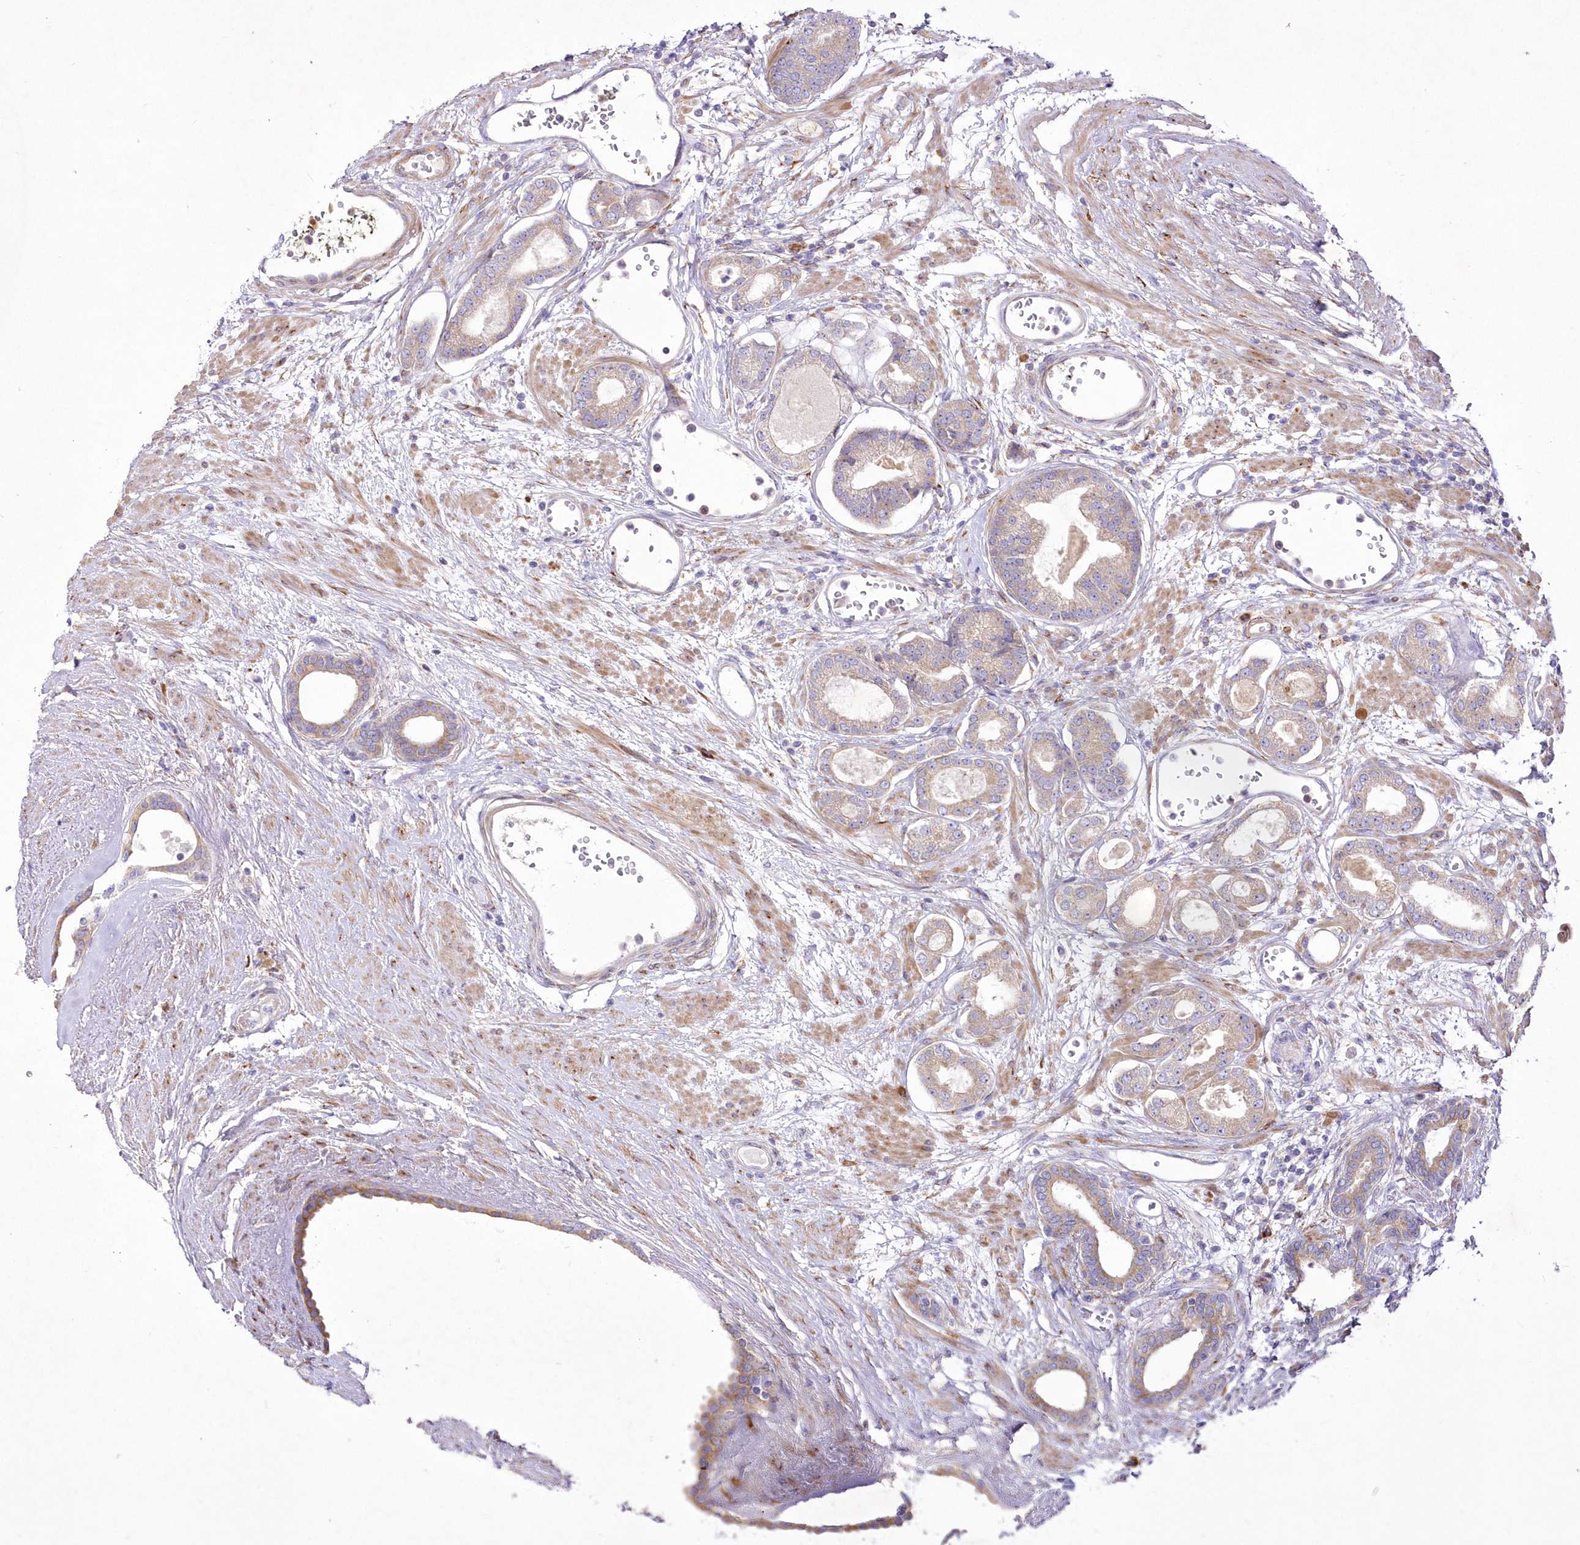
{"staining": {"intensity": "weak", "quantity": ">75%", "location": "cytoplasmic/membranous"}, "tissue": "prostate cancer", "cell_type": "Tumor cells", "image_type": "cancer", "snomed": [{"axis": "morphology", "description": "Adenocarcinoma, Low grade"}, {"axis": "topography", "description": "Prostate"}], "caption": "There is low levels of weak cytoplasmic/membranous positivity in tumor cells of prostate cancer (adenocarcinoma (low-grade)), as demonstrated by immunohistochemical staining (brown color).", "gene": "ARFGEF3", "patient": {"sex": "male", "age": 60}}